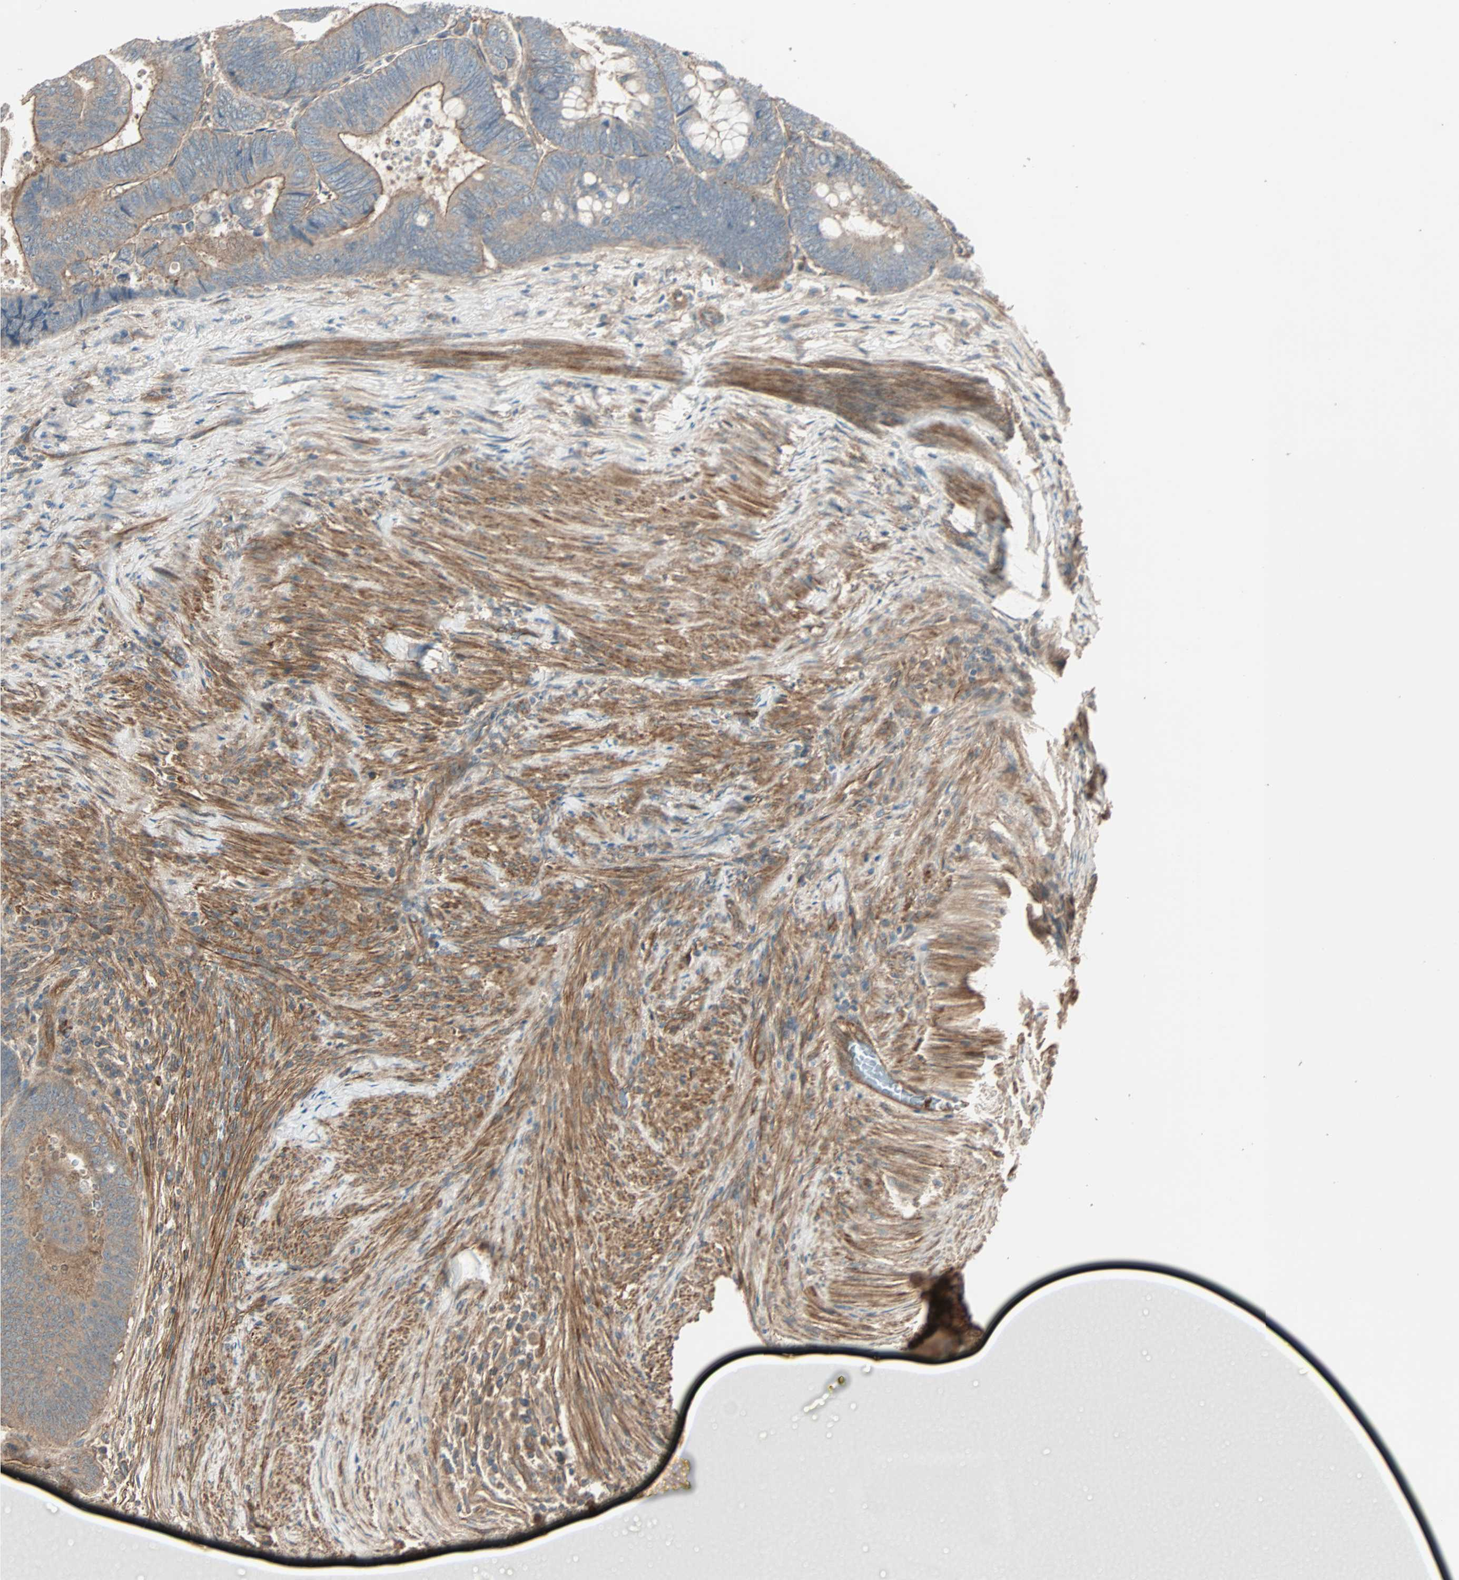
{"staining": {"intensity": "weak", "quantity": ">75%", "location": "cytoplasmic/membranous"}, "tissue": "colorectal cancer", "cell_type": "Tumor cells", "image_type": "cancer", "snomed": [{"axis": "morphology", "description": "Normal tissue, NOS"}, {"axis": "morphology", "description": "Adenocarcinoma, NOS"}, {"axis": "topography", "description": "Rectum"}, {"axis": "topography", "description": "Peripheral nerve tissue"}], "caption": "Colorectal cancer tissue demonstrates weak cytoplasmic/membranous positivity in about >75% of tumor cells Nuclei are stained in blue.", "gene": "GCK", "patient": {"sex": "male", "age": 92}}